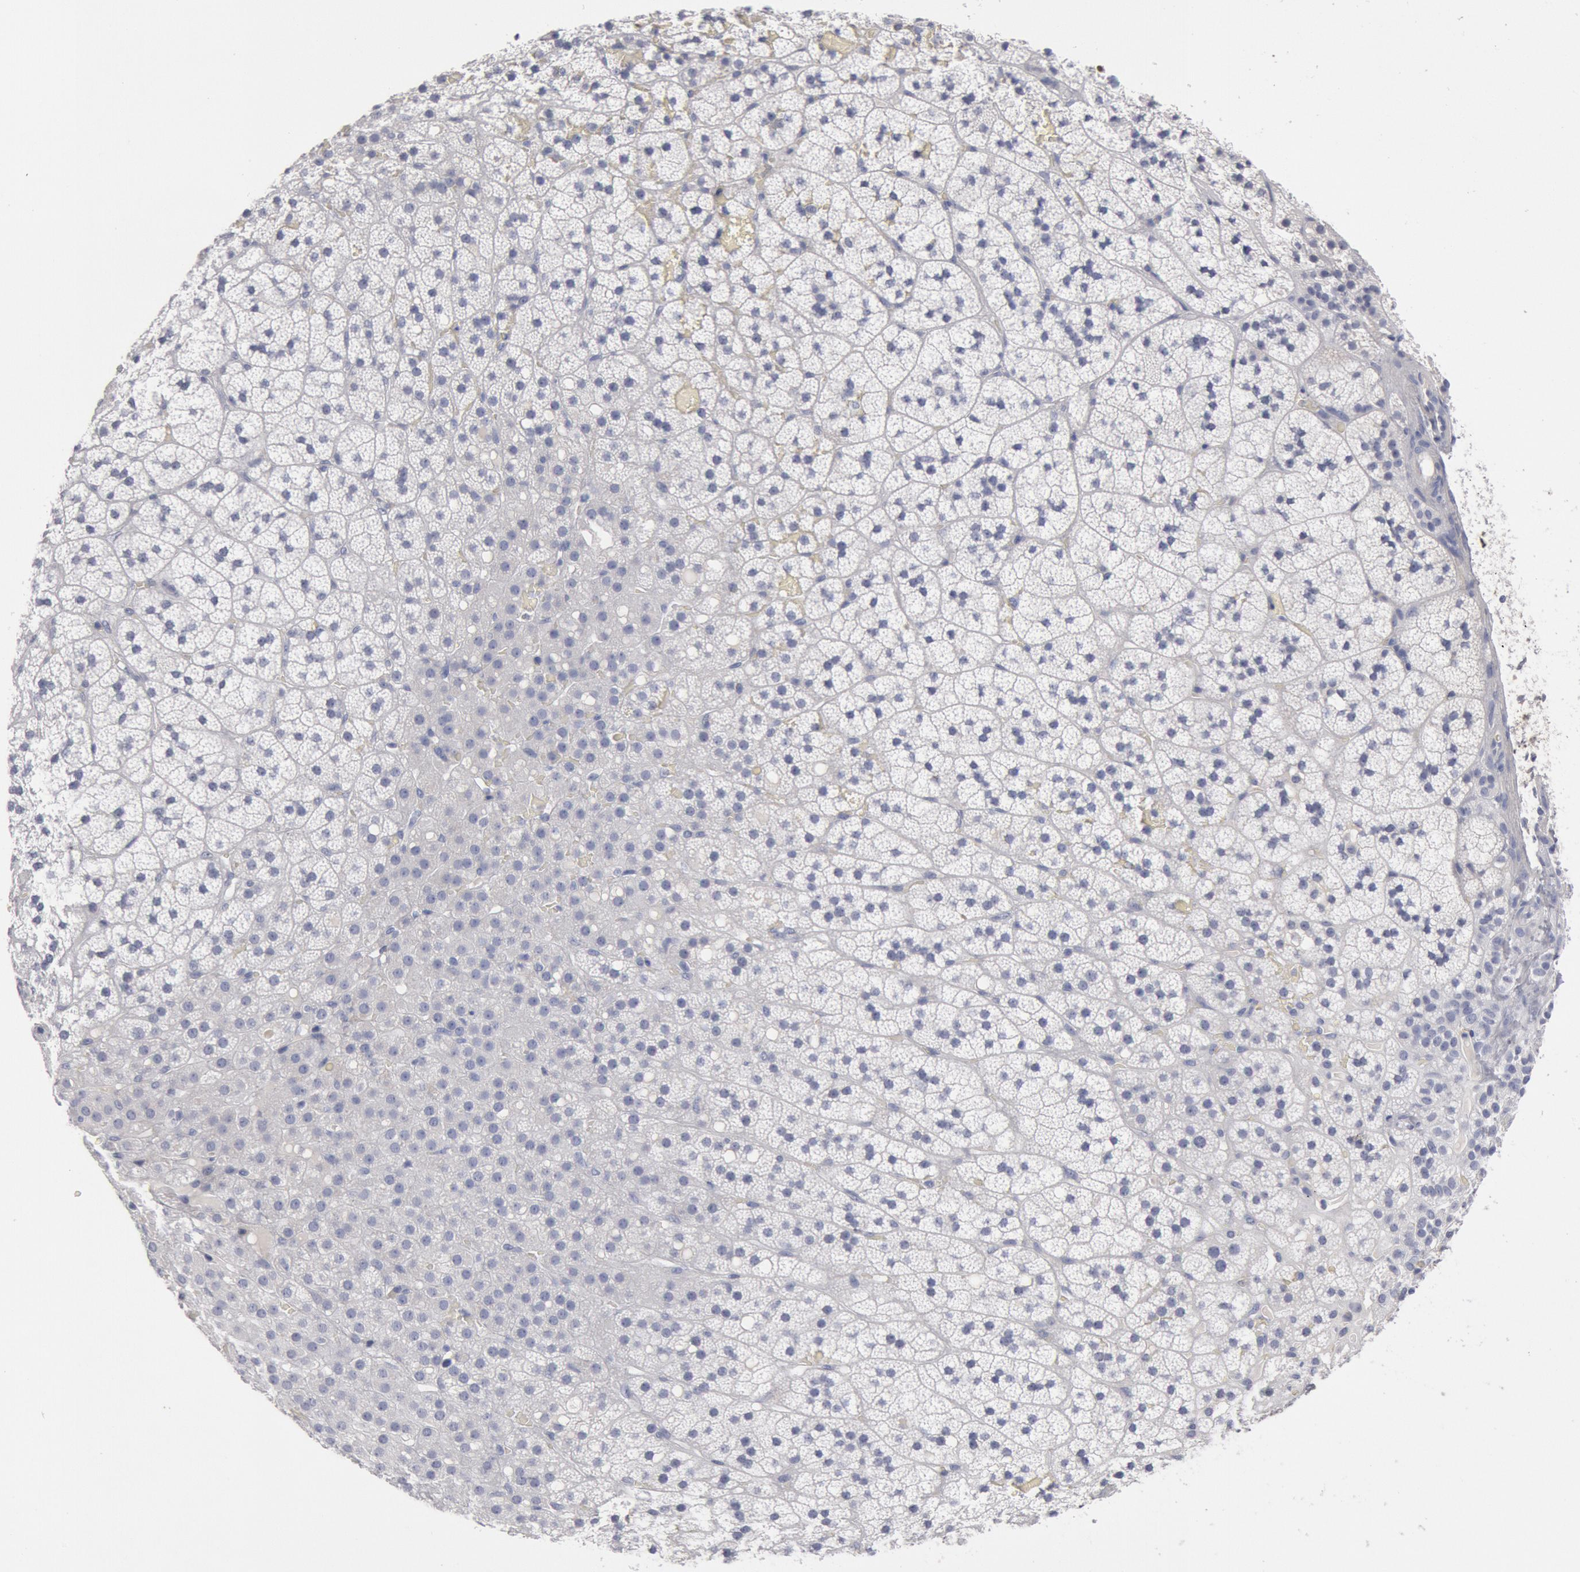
{"staining": {"intensity": "negative", "quantity": "none", "location": "none"}, "tissue": "adrenal gland", "cell_type": "Glandular cells", "image_type": "normal", "snomed": [{"axis": "morphology", "description": "Normal tissue, NOS"}, {"axis": "topography", "description": "Adrenal gland"}], "caption": "Glandular cells are negative for brown protein staining in unremarkable adrenal gland. (DAB IHC with hematoxylin counter stain).", "gene": "FOXA2", "patient": {"sex": "male", "age": 35}}